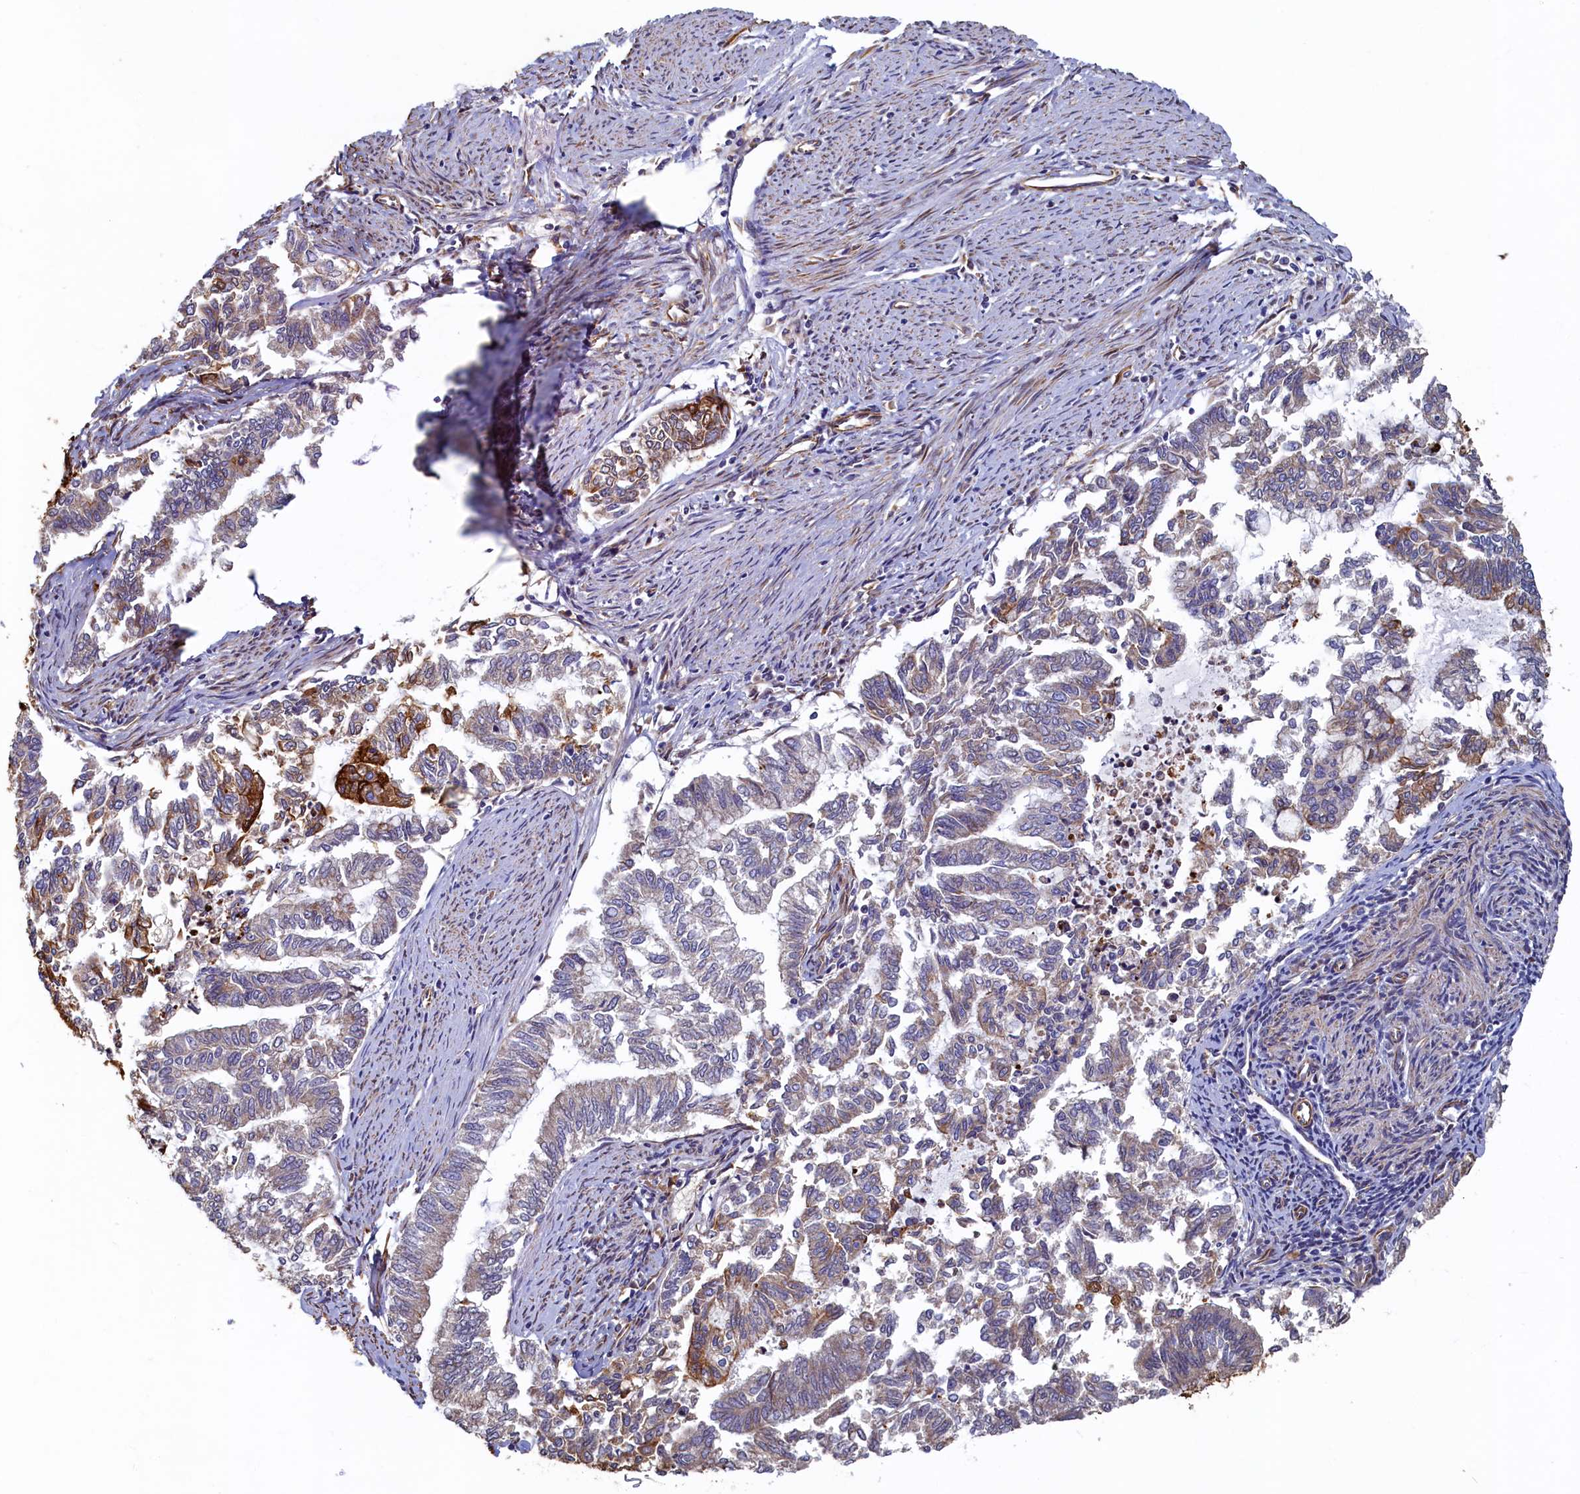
{"staining": {"intensity": "moderate", "quantity": "<25%", "location": "cytoplasmic/membranous"}, "tissue": "endometrial cancer", "cell_type": "Tumor cells", "image_type": "cancer", "snomed": [{"axis": "morphology", "description": "Adenocarcinoma, NOS"}, {"axis": "topography", "description": "Endometrium"}], "caption": "Endometrial adenocarcinoma tissue displays moderate cytoplasmic/membranous expression in about <25% of tumor cells, visualized by immunohistochemistry. The staining was performed using DAB, with brown indicating positive protein expression. Nuclei are stained blue with hematoxylin.", "gene": "LRRC57", "patient": {"sex": "female", "age": 79}}